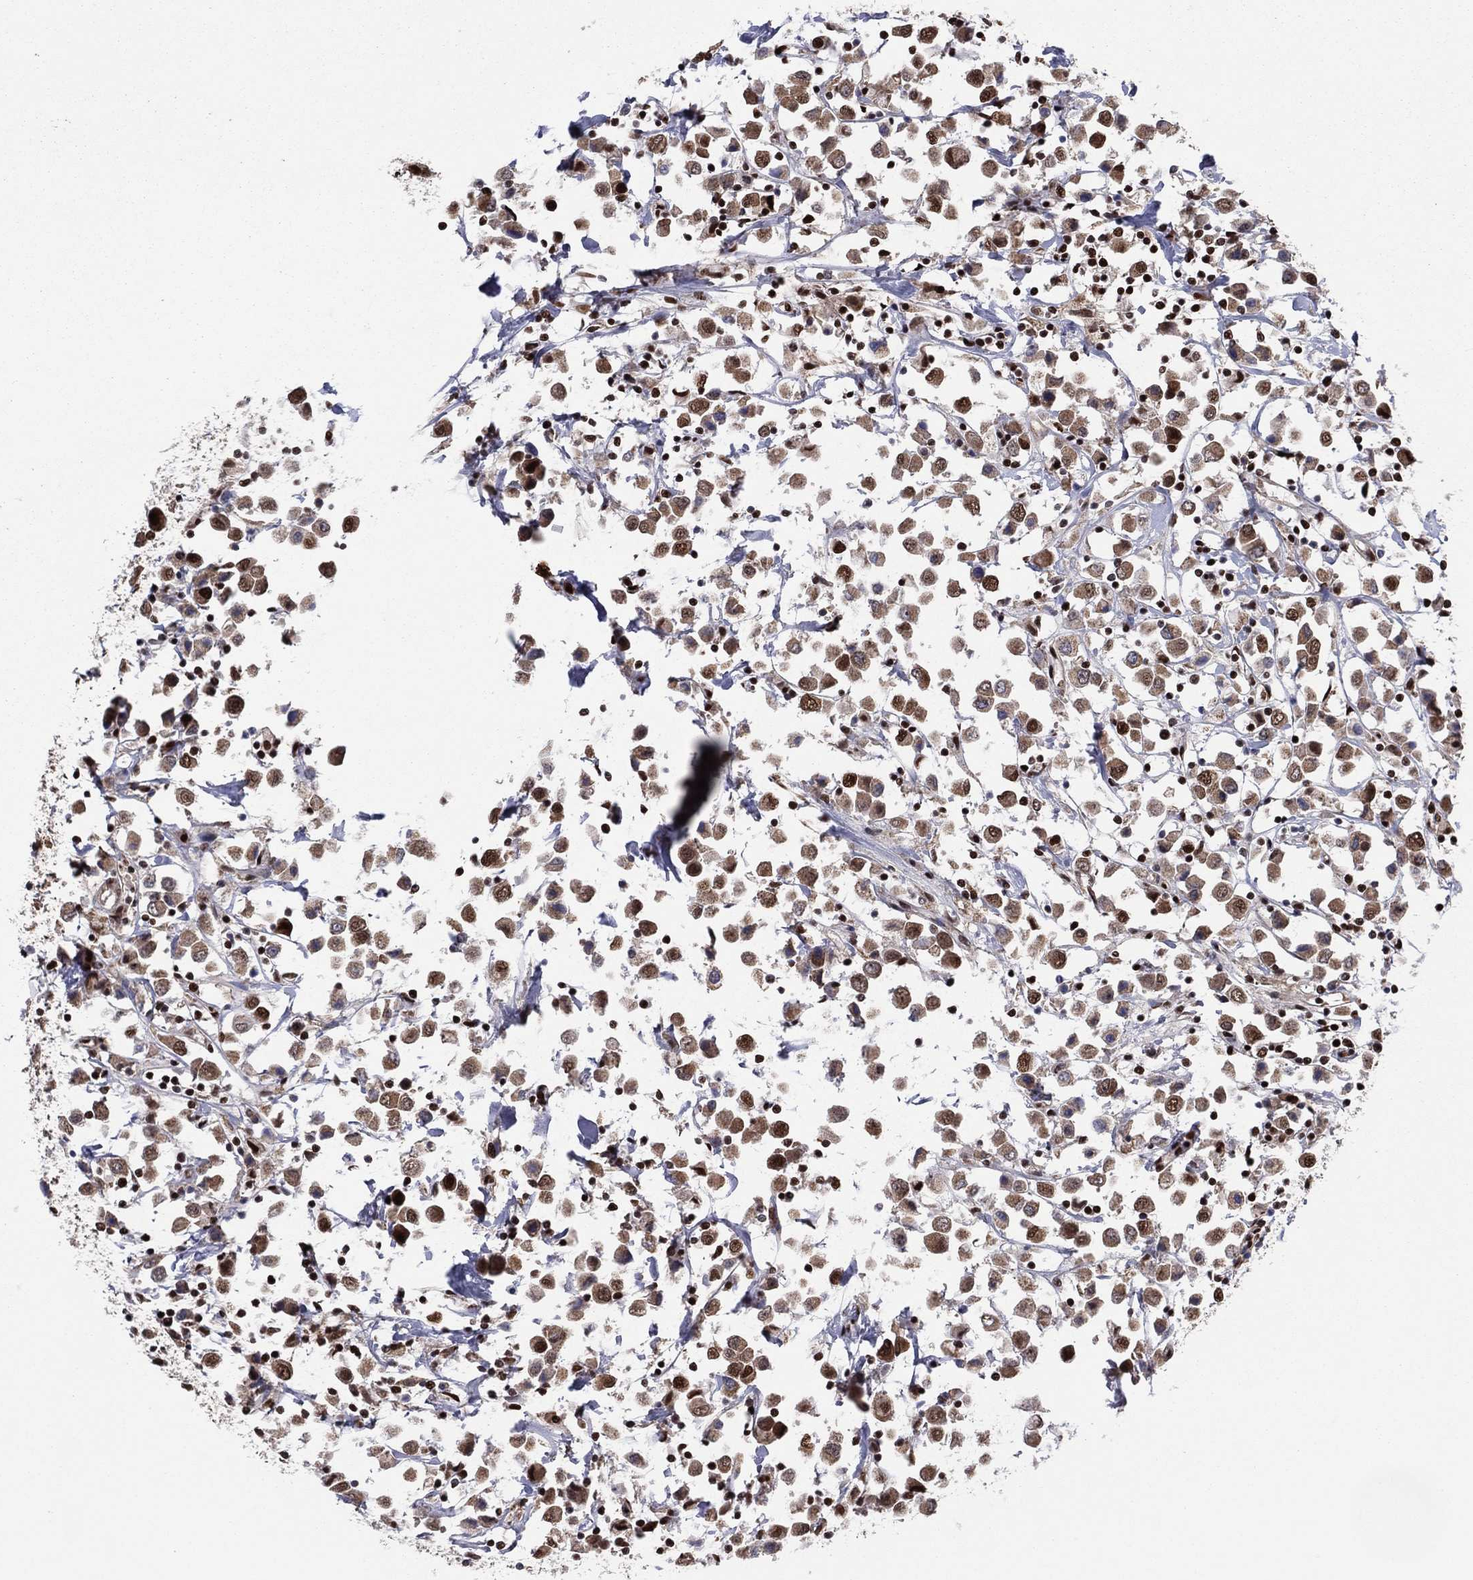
{"staining": {"intensity": "strong", "quantity": "25%-75%", "location": "nuclear"}, "tissue": "breast cancer", "cell_type": "Tumor cells", "image_type": "cancer", "snomed": [{"axis": "morphology", "description": "Duct carcinoma"}, {"axis": "topography", "description": "Breast"}], "caption": "An image of breast cancer stained for a protein demonstrates strong nuclear brown staining in tumor cells.", "gene": "TP53BP1", "patient": {"sex": "female", "age": 61}}